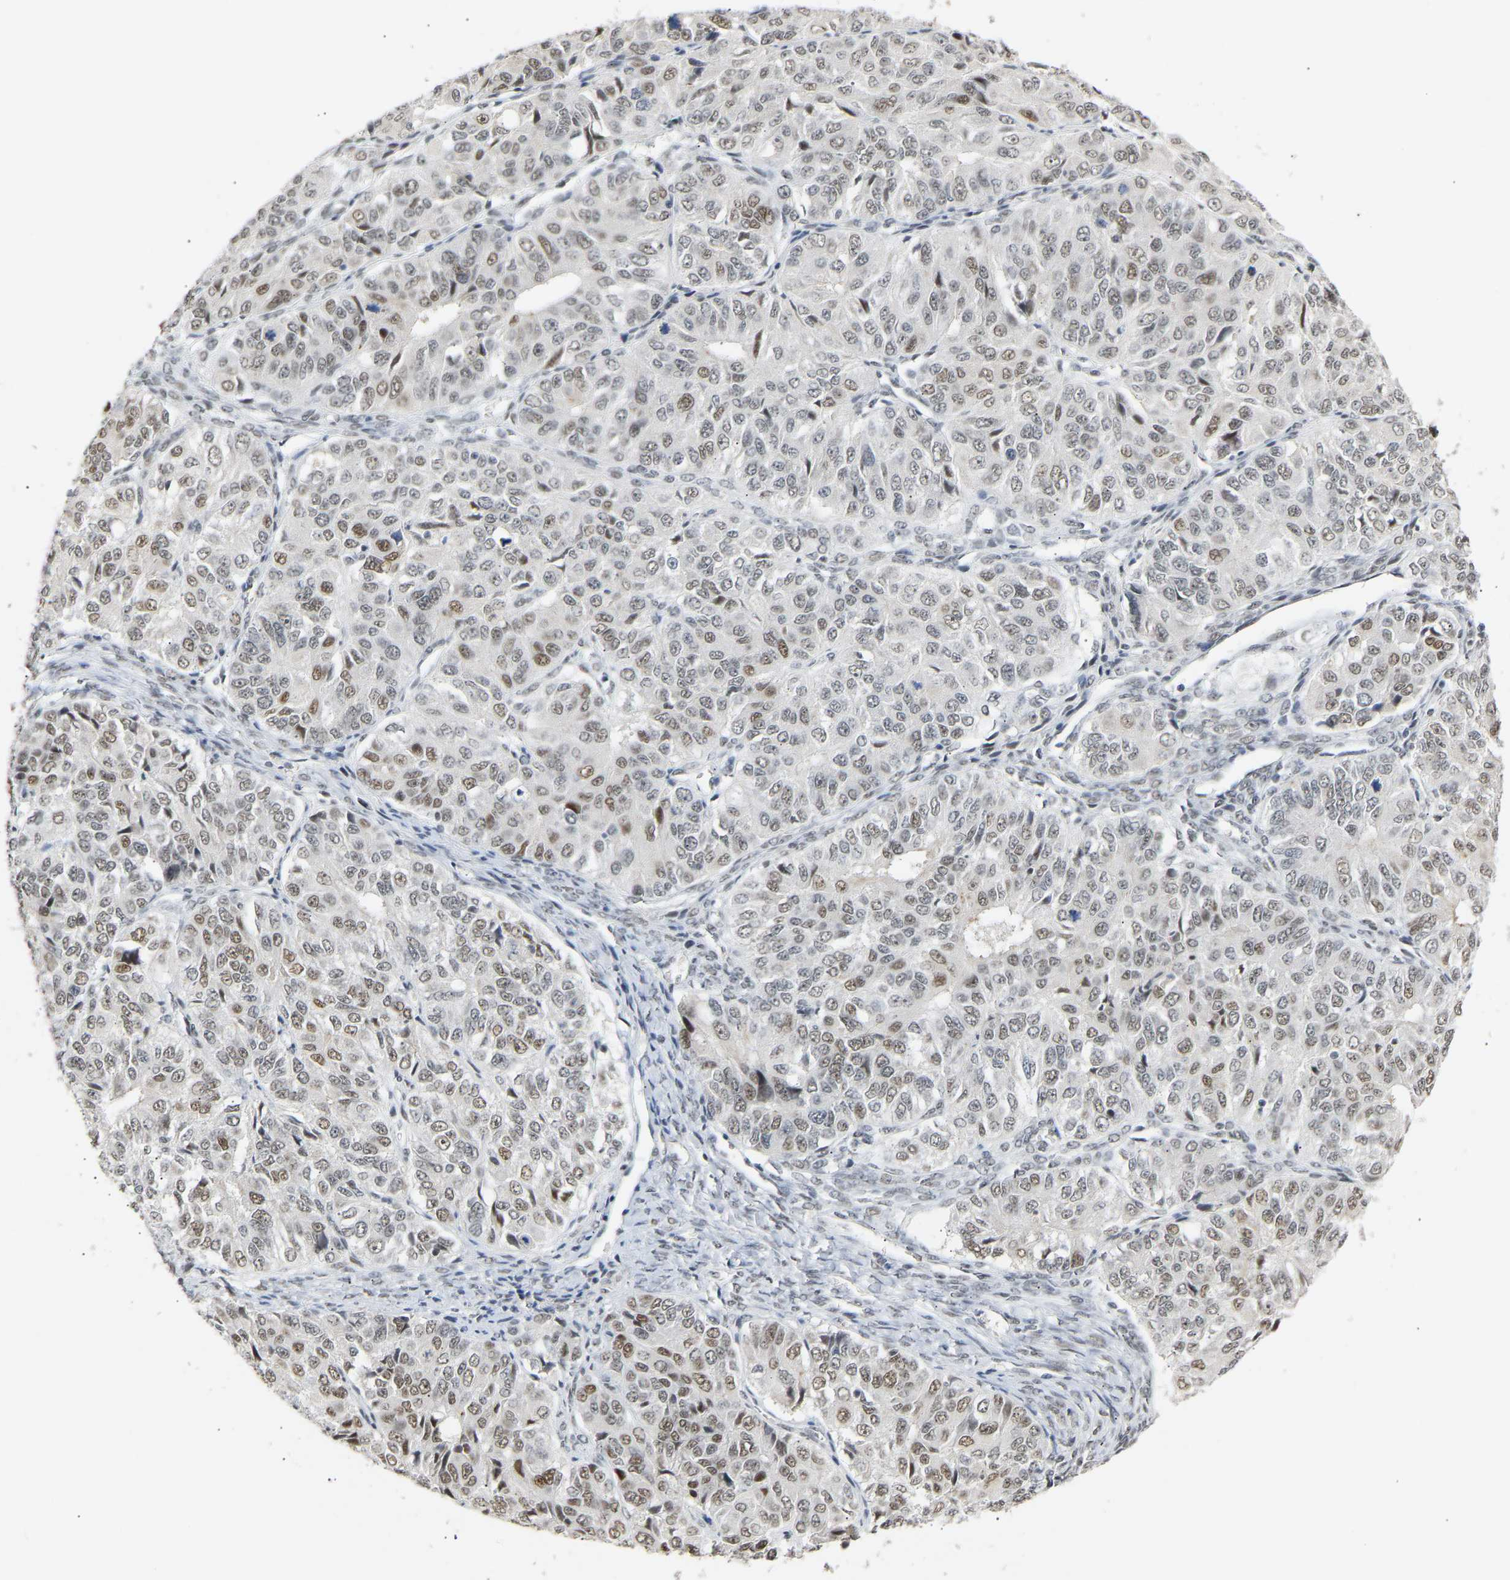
{"staining": {"intensity": "weak", "quantity": "<25%", "location": "nuclear"}, "tissue": "ovarian cancer", "cell_type": "Tumor cells", "image_type": "cancer", "snomed": [{"axis": "morphology", "description": "Carcinoma, endometroid"}, {"axis": "topography", "description": "Ovary"}], "caption": "Immunohistochemistry (IHC) histopathology image of endometroid carcinoma (ovarian) stained for a protein (brown), which shows no staining in tumor cells.", "gene": "NELFB", "patient": {"sex": "female", "age": 51}}